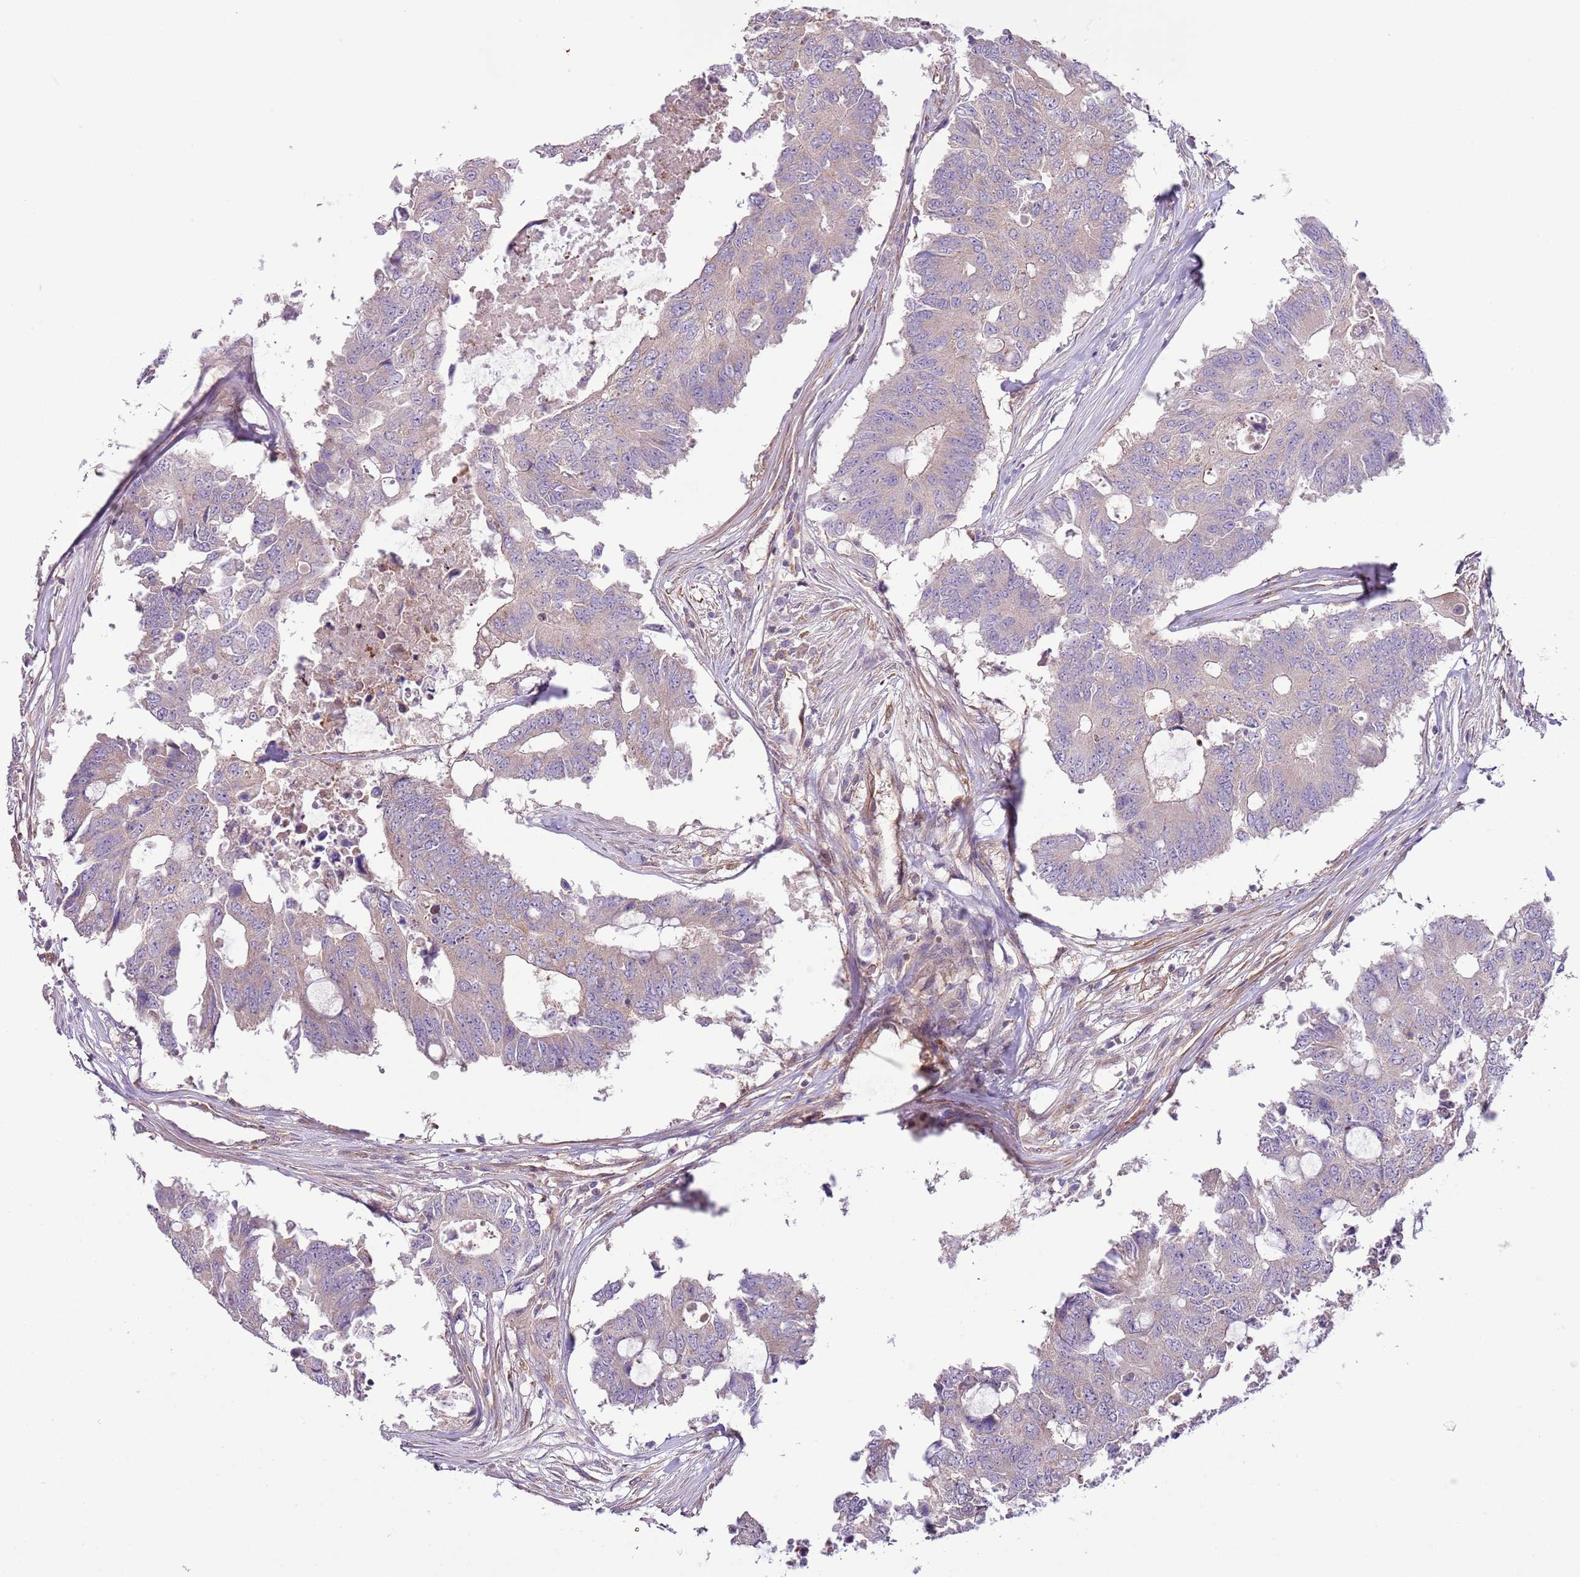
{"staining": {"intensity": "negative", "quantity": "none", "location": "none"}, "tissue": "colorectal cancer", "cell_type": "Tumor cells", "image_type": "cancer", "snomed": [{"axis": "morphology", "description": "Adenocarcinoma, NOS"}, {"axis": "topography", "description": "Colon"}], "caption": "Immunohistochemical staining of colorectal cancer exhibits no significant staining in tumor cells.", "gene": "LPIN2", "patient": {"sex": "male", "age": 71}}